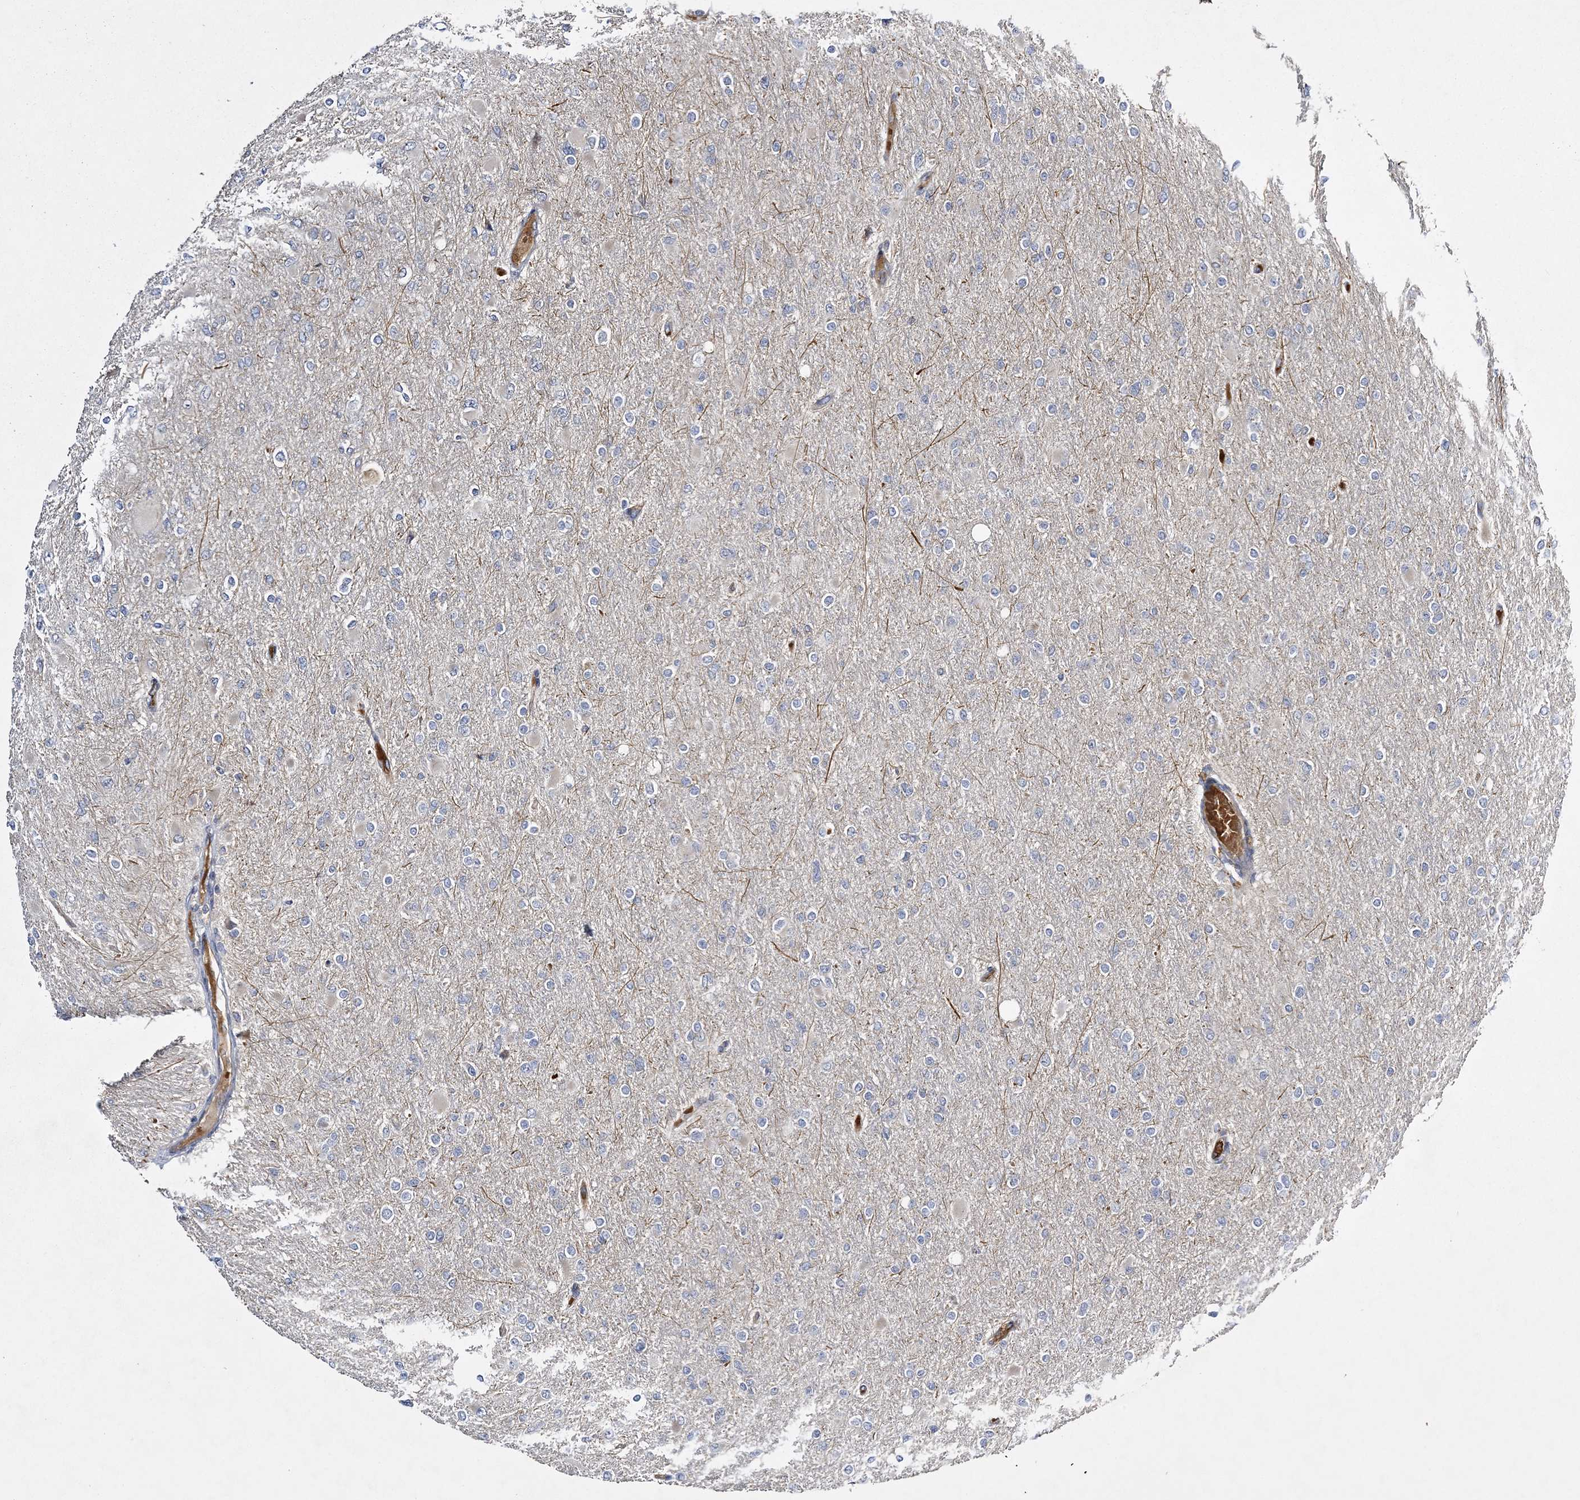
{"staining": {"intensity": "negative", "quantity": "none", "location": "none"}, "tissue": "glioma", "cell_type": "Tumor cells", "image_type": "cancer", "snomed": [{"axis": "morphology", "description": "Glioma, malignant, High grade"}, {"axis": "topography", "description": "Cerebral cortex"}], "caption": "Immunohistochemistry photomicrograph of glioma stained for a protein (brown), which exhibits no expression in tumor cells.", "gene": "CALN1", "patient": {"sex": "female", "age": 36}}